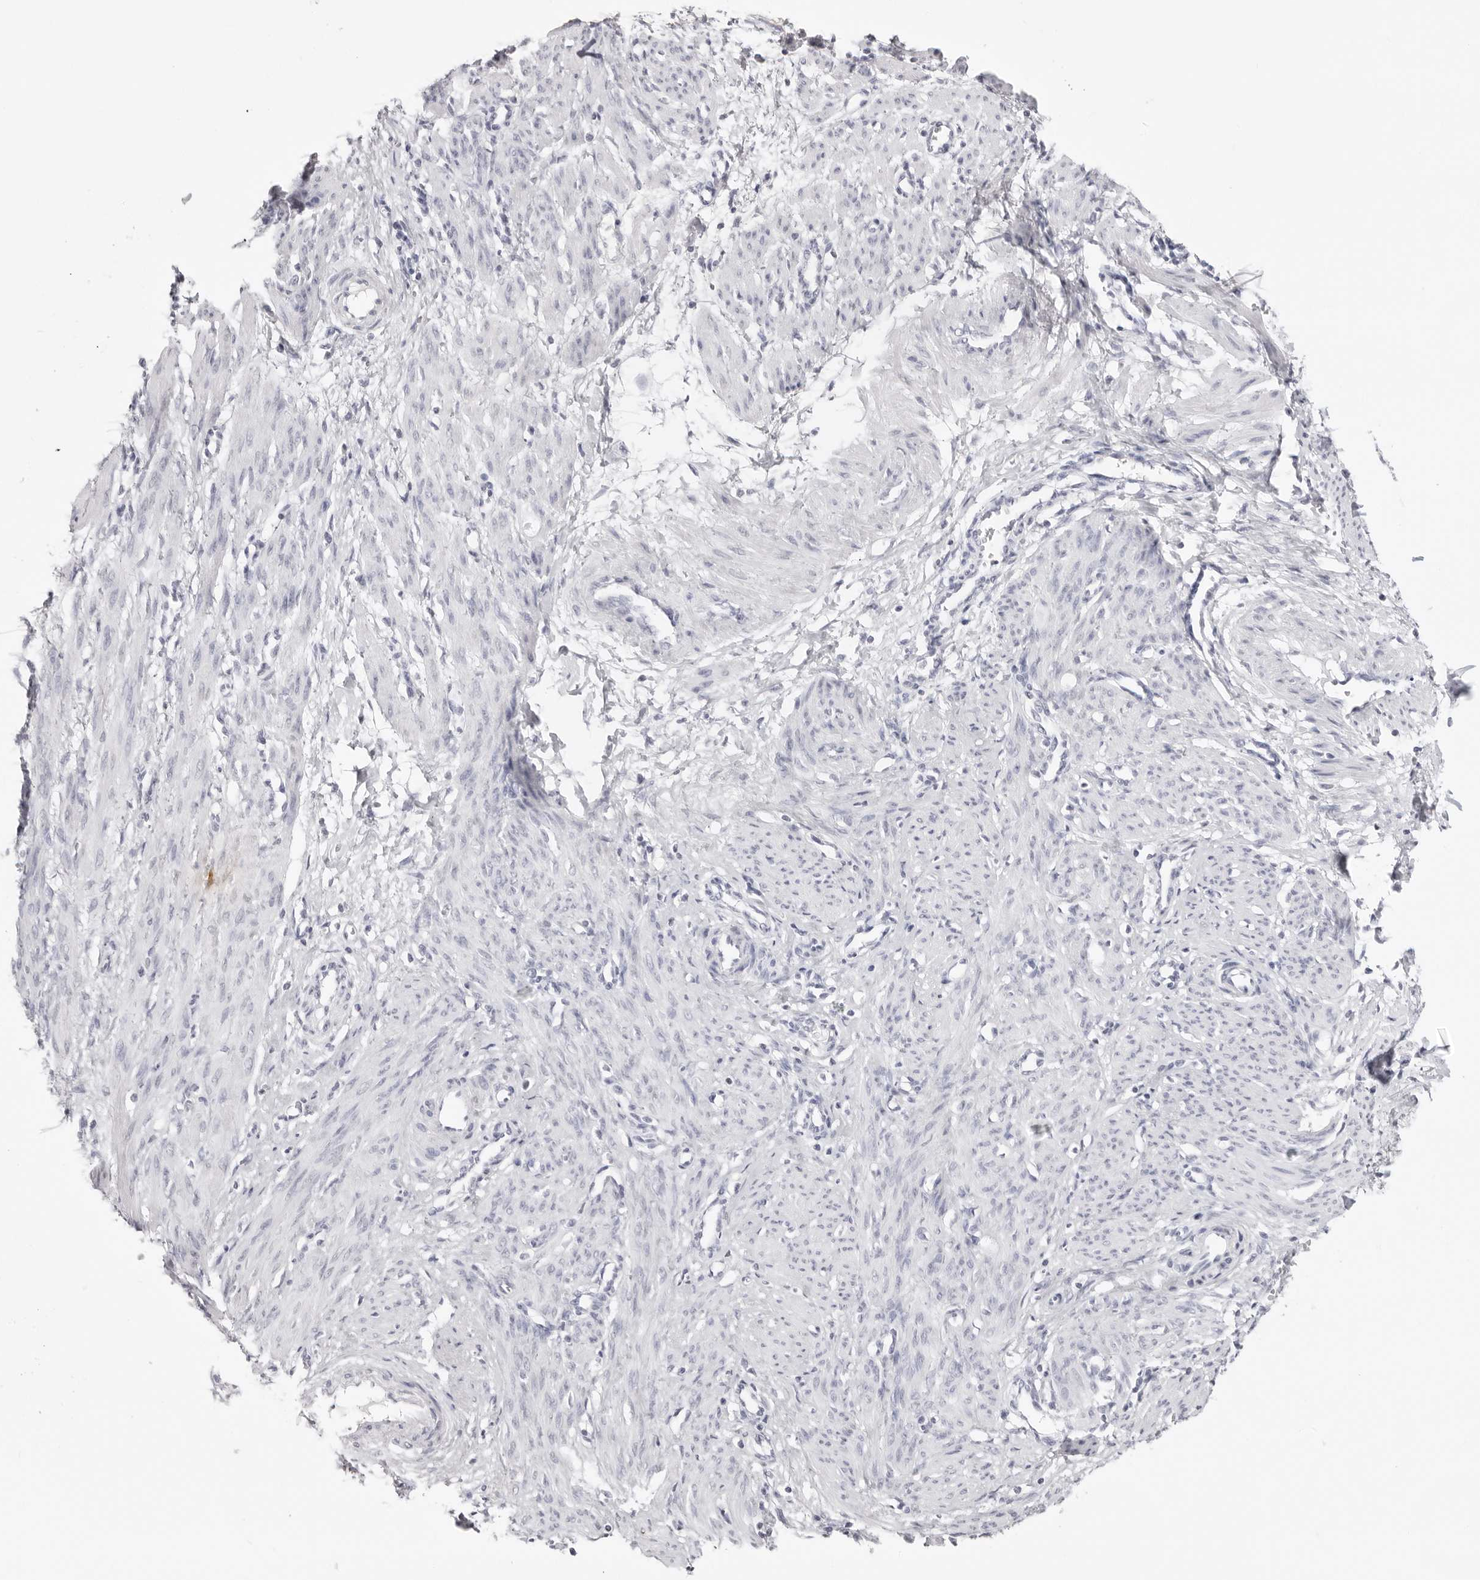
{"staining": {"intensity": "negative", "quantity": "none", "location": "none"}, "tissue": "smooth muscle", "cell_type": "Smooth muscle cells", "image_type": "normal", "snomed": [{"axis": "morphology", "description": "Normal tissue, NOS"}, {"axis": "topography", "description": "Endometrium"}], "caption": "Immunohistochemistry (IHC) histopathology image of benign smooth muscle: smooth muscle stained with DAB exhibits no significant protein positivity in smooth muscle cells.", "gene": "CST5", "patient": {"sex": "female", "age": 33}}